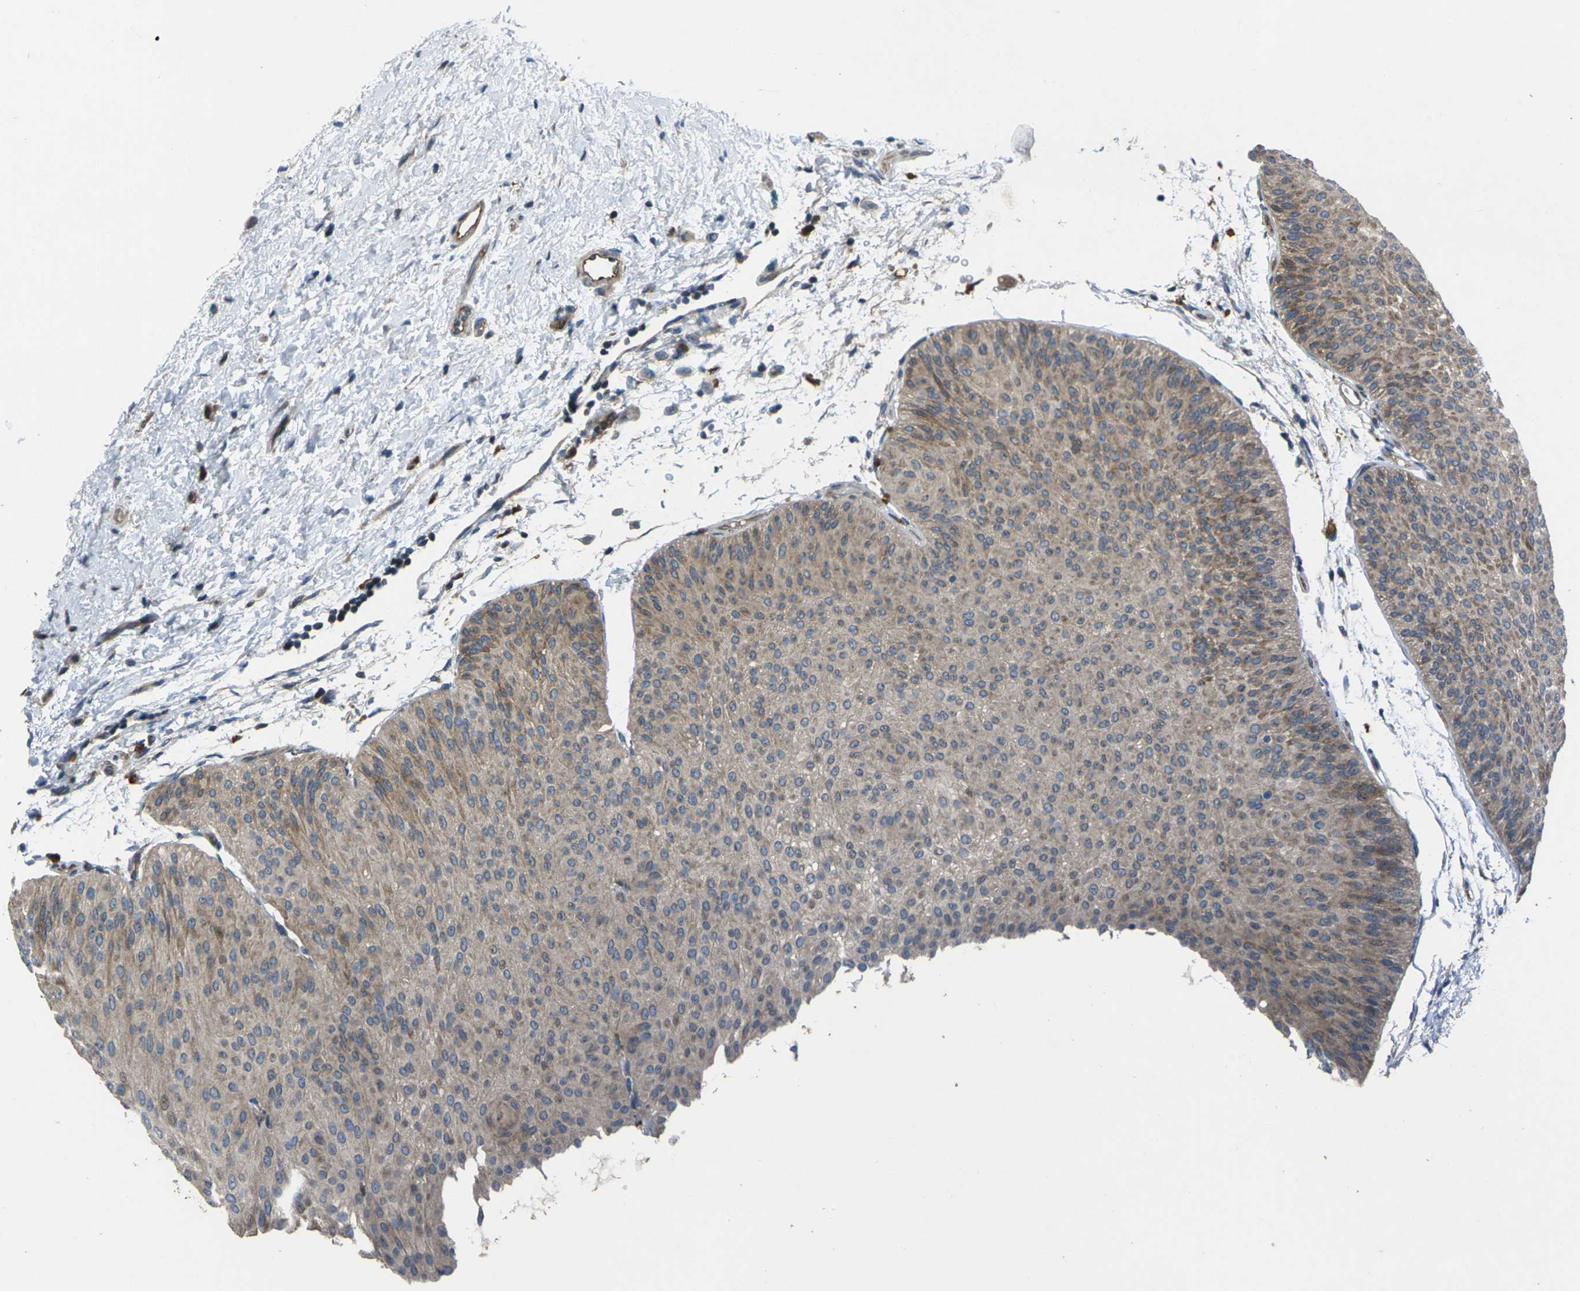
{"staining": {"intensity": "weak", "quantity": ">75%", "location": "cytoplasmic/membranous"}, "tissue": "urothelial cancer", "cell_type": "Tumor cells", "image_type": "cancer", "snomed": [{"axis": "morphology", "description": "Urothelial carcinoma, Low grade"}, {"axis": "topography", "description": "Urinary bladder"}], "caption": "Immunohistochemical staining of urothelial carcinoma (low-grade) shows weak cytoplasmic/membranous protein staining in approximately >75% of tumor cells.", "gene": "EDNRA", "patient": {"sex": "female", "age": 60}}